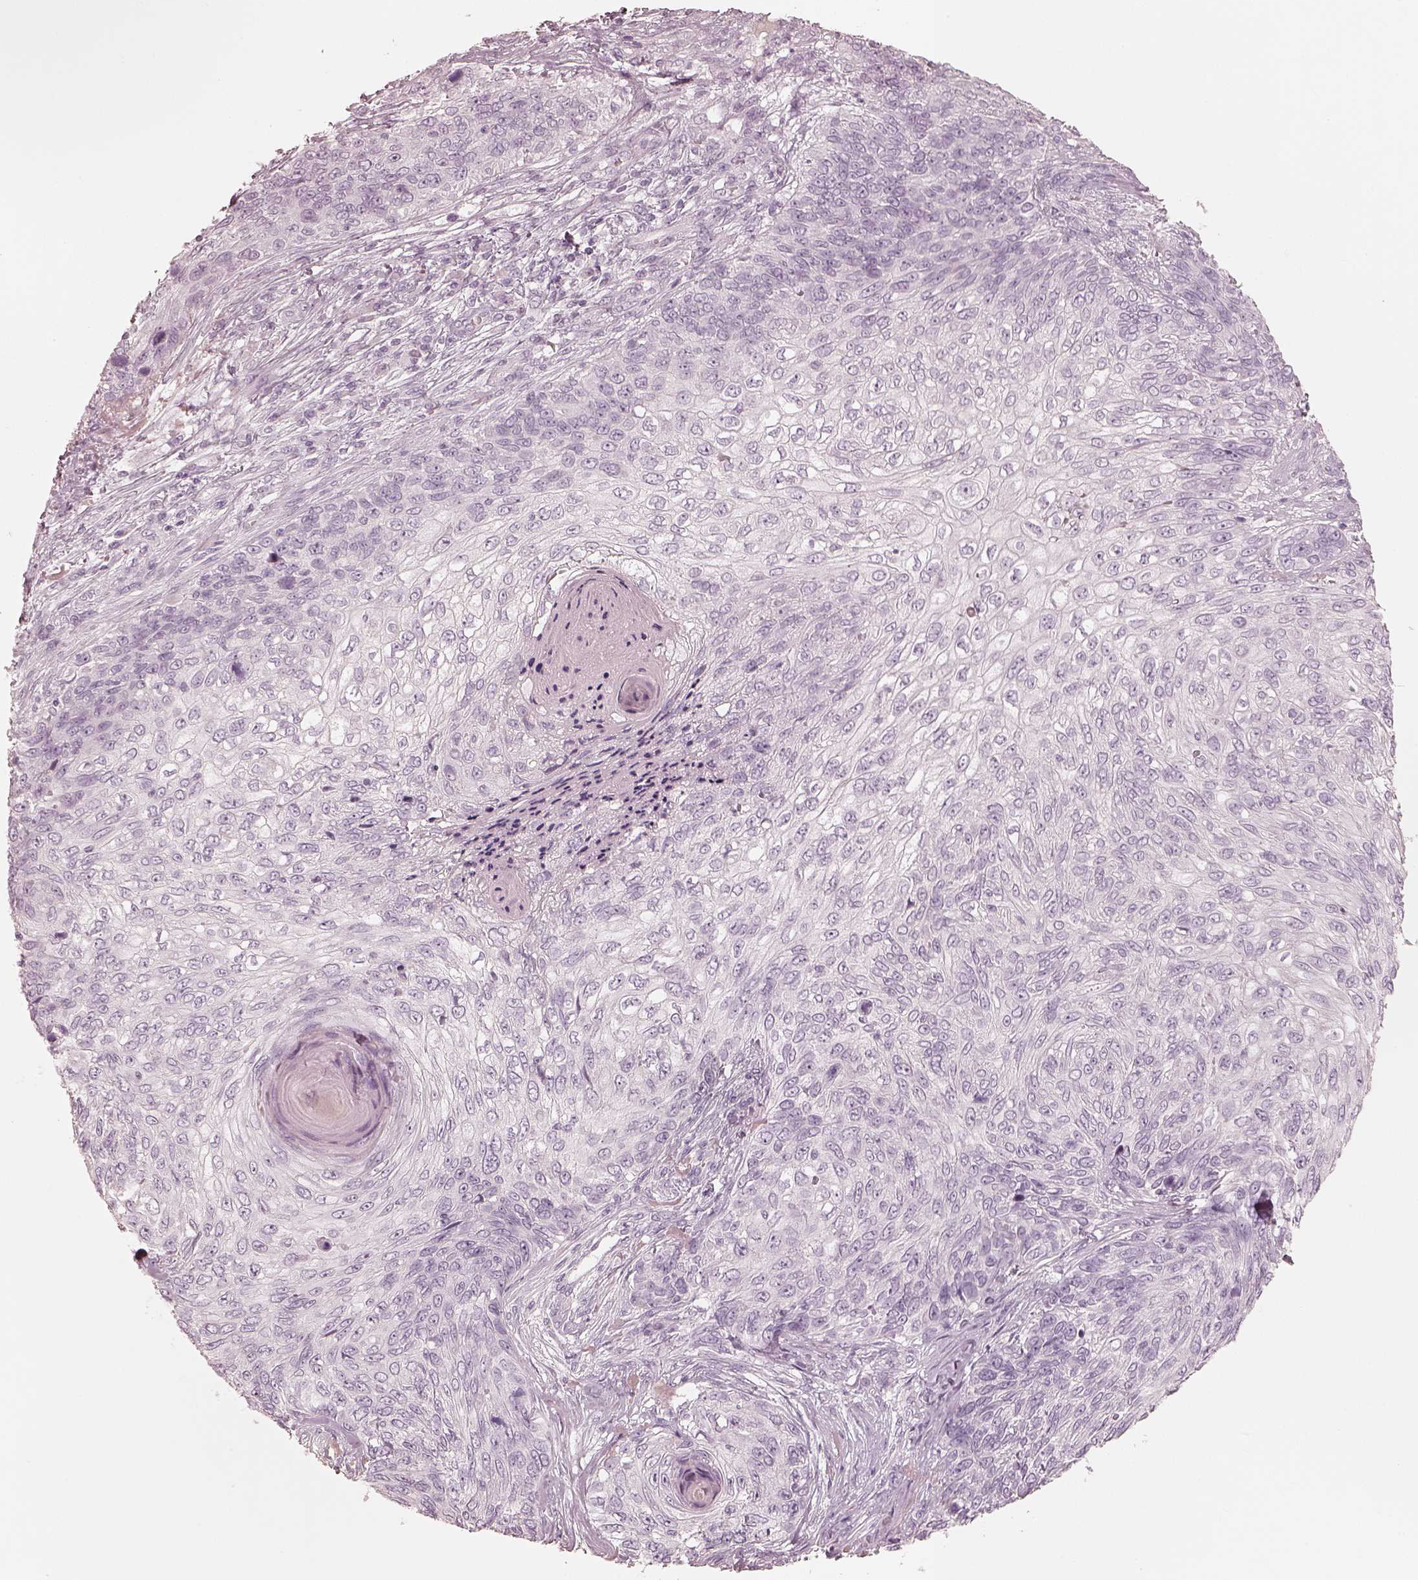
{"staining": {"intensity": "negative", "quantity": "none", "location": "none"}, "tissue": "skin cancer", "cell_type": "Tumor cells", "image_type": "cancer", "snomed": [{"axis": "morphology", "description": "Squamous cell carcinoma, NOS"}, {"axis": "topography", "description": "Skin"}], "caption": "High magnification brightfield microscopy of squamous cell carcinoma (skin) stained with DAB (3,3'-diaminobenzidine) (brown) and counterstained with hematoxylin (blue): tumor cells show no significant positivity.", "gene": "KRT82", "patient": {"sex": "male", "age": 92}}